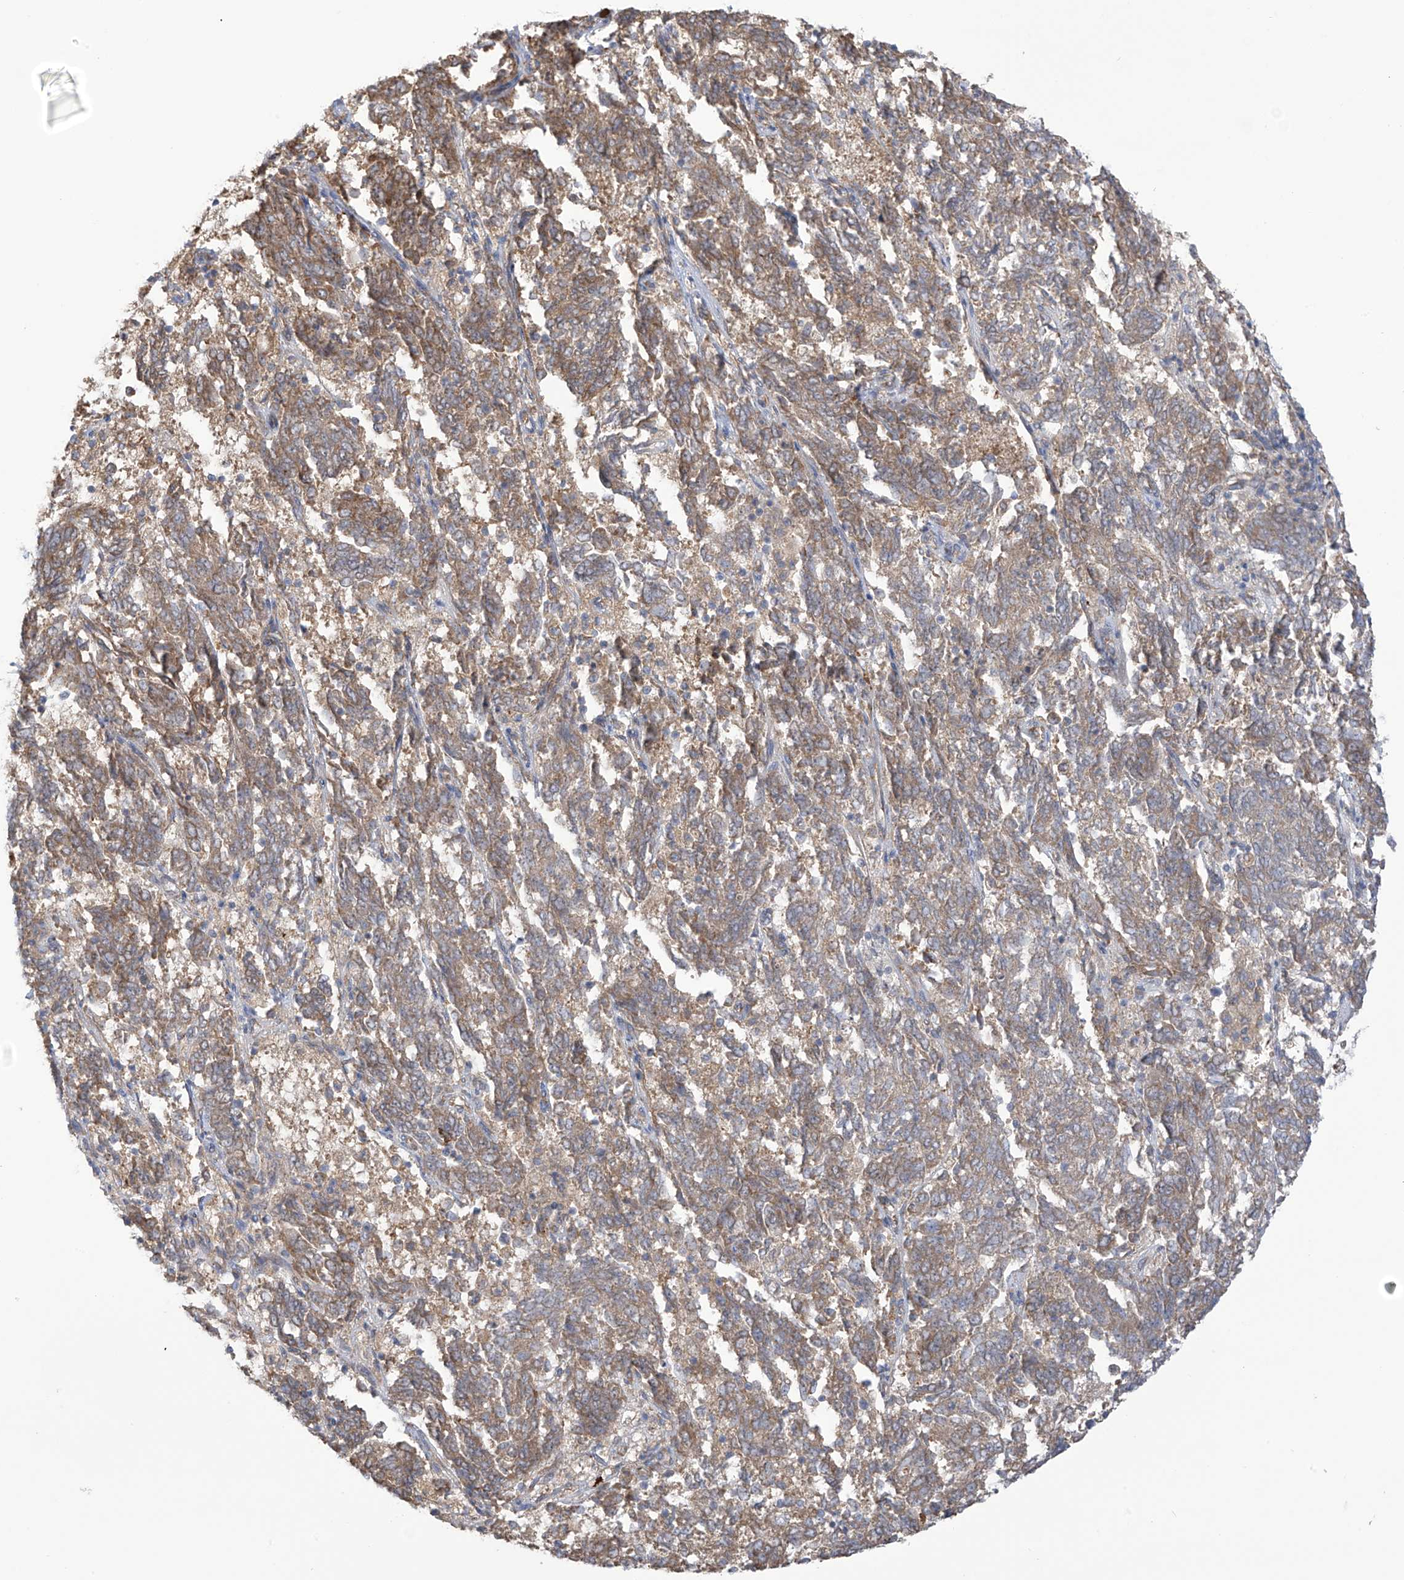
{"staining": {"intensity": "moderate", "quantity": "25%-75%", "location": "cytoplasmic/membranous"}, "tissue": "endometrial cancer", "cell_type": "Tumor cells", "image_type": "cancer", "snomed": [{"axis": "morphology", "description": "Adenocarcinoma, NOS"}, {"axis": "topography", "description": "Endometrium"}], "caption": "High-magnification brightfield microscopy of endometrial cancer (adenocarcinoma) stained with DAB (brown) and counterstained with hematoxylin (blue). tumor cells exhibit moderate cytoplasmic/membranous staining is identified in about25%-75% of cells. The staining was performed using DAB (3,3'-diaminobenzidine), with brown indicating positive protein expression. Nuclei are stained blue with hematoxylin.", "gene": "KIAA1522", "patient": {"sex": "female", "age": 80}}